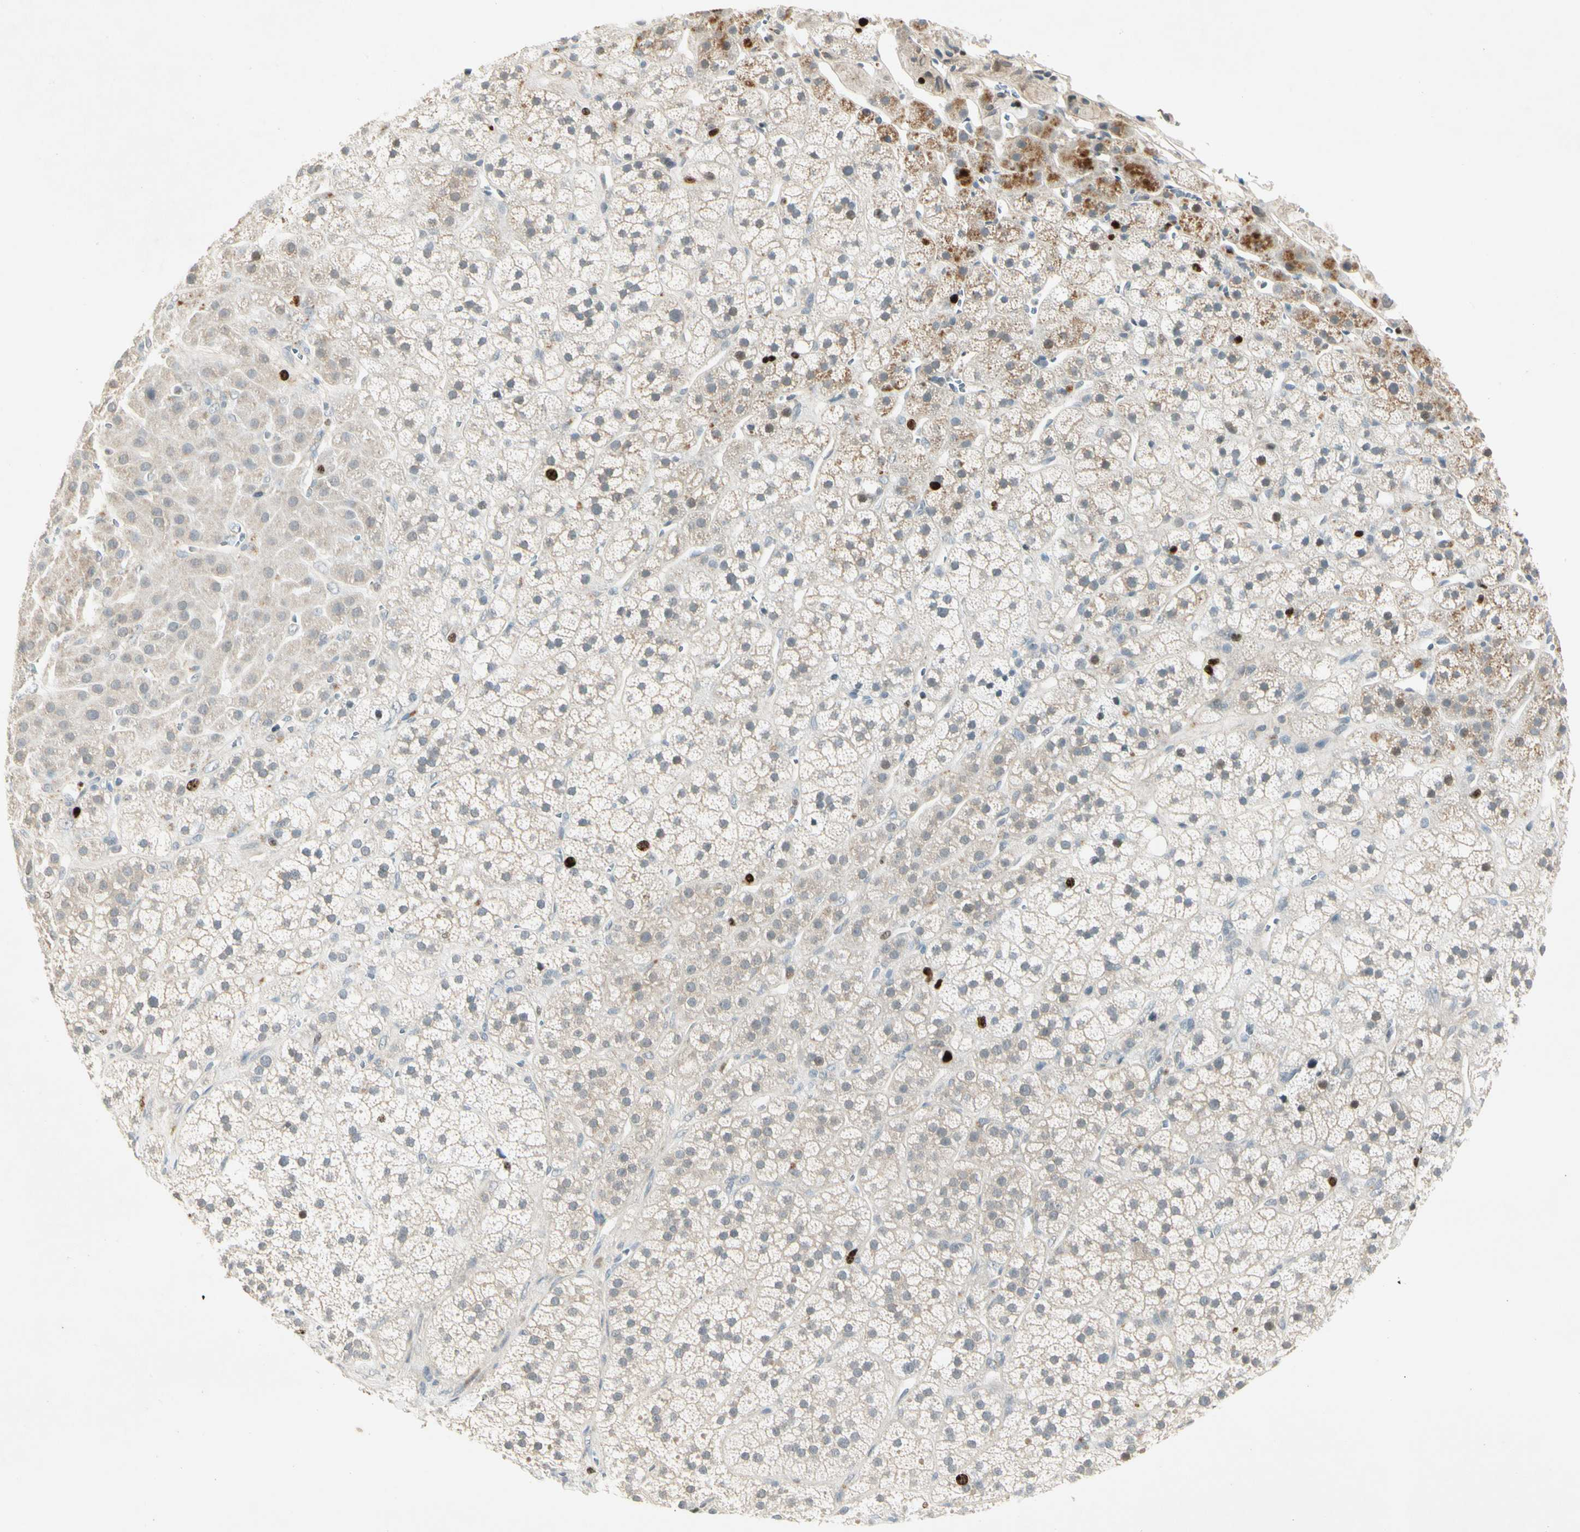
{"staining": {"intensity": "strong", "quantity": "<25%", "location": "cytoplasmic/membranous,nuclear"}, "tissue": "adrenal gland", "cell_type": "Glandular cells", "image_type": "normal", "snomed": [{"axis": "morphology", "description": "Normal tissue, NOS"}, {"axis": "topography", "description": "Adrenal gland"}], "caption": "This photomicrograph reveals immunohistochemistry staining of normal human adrenal gland, with medium strong cytoplasmic/membranous,nuclear expression in approximately <25% of glandular cells.", "gene": "PITX1", "patient": {"sex": "male", "age": 56}}